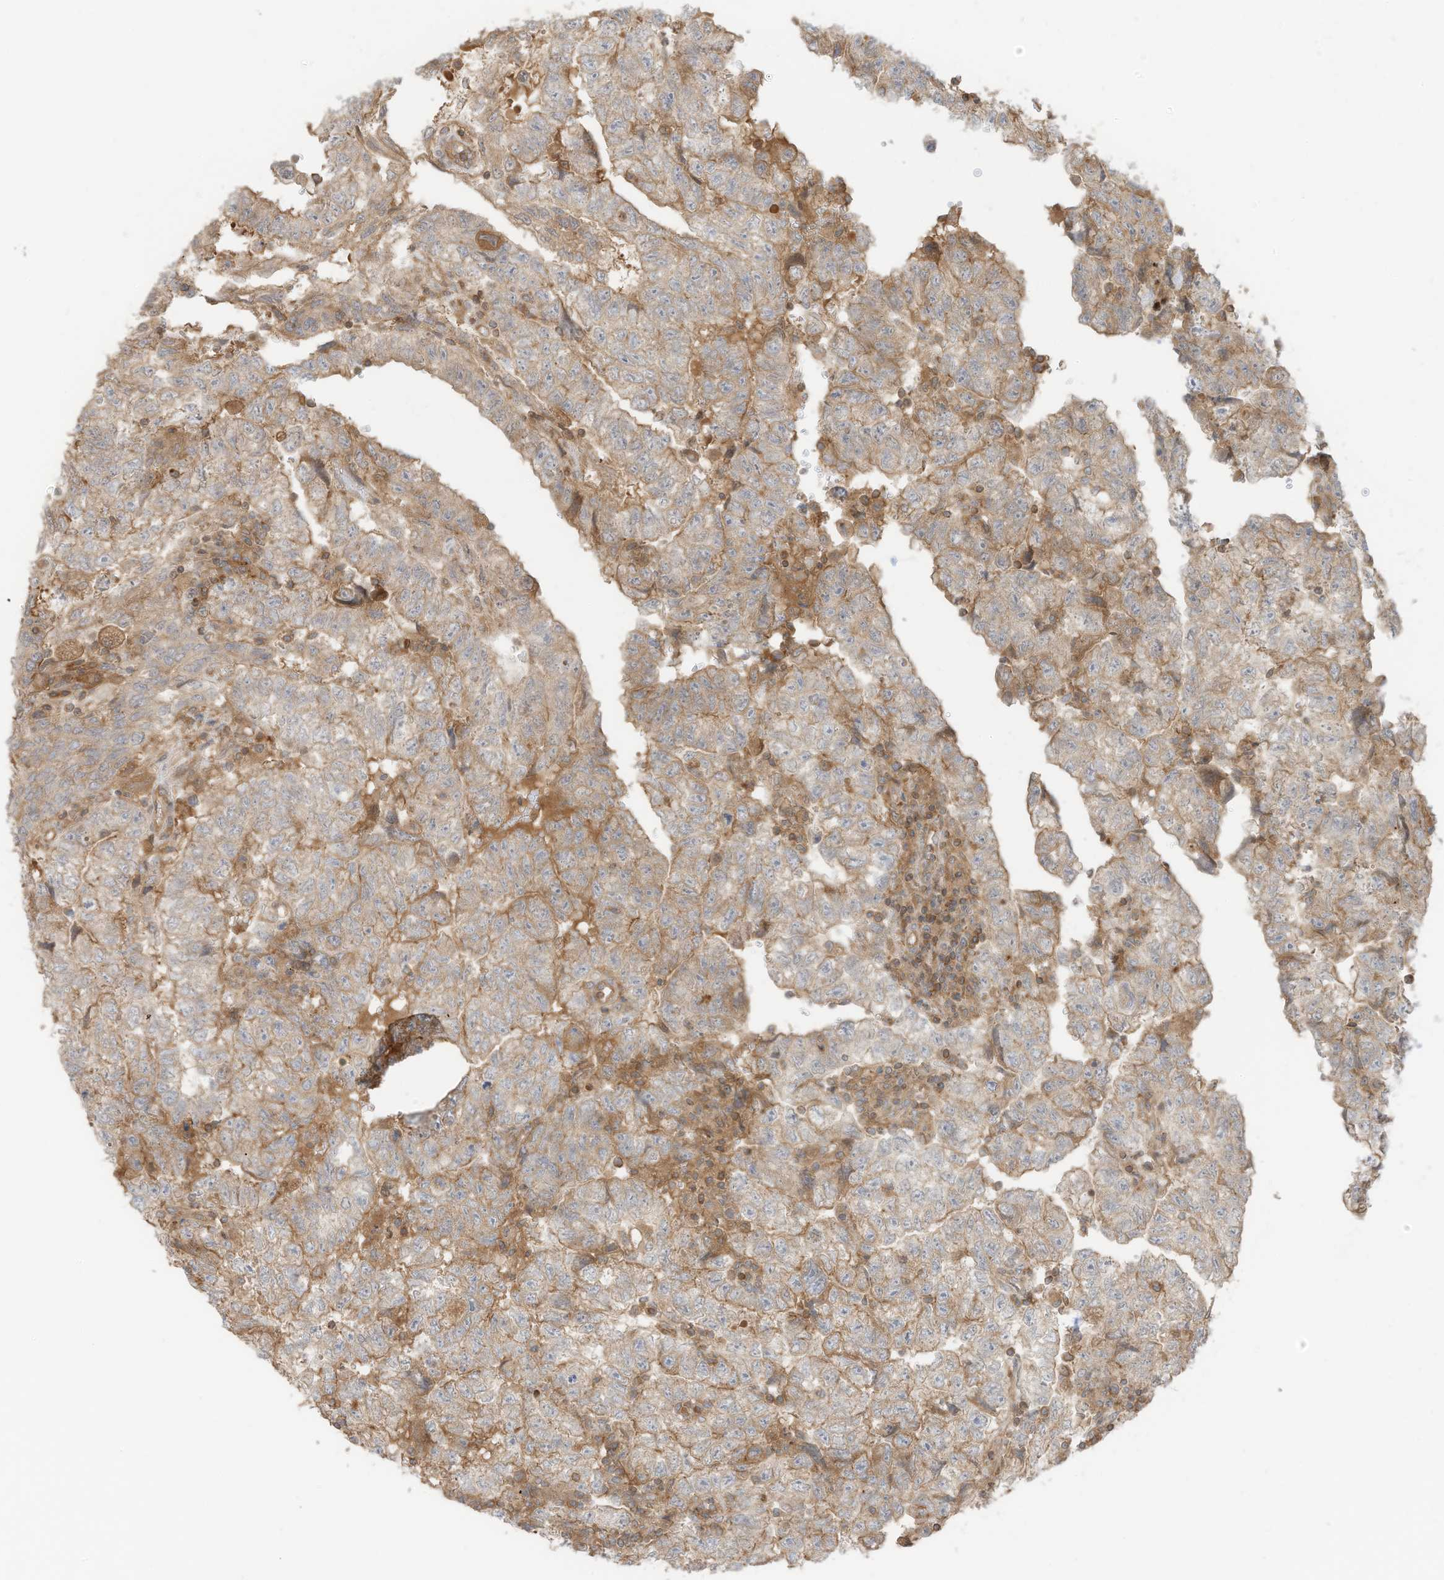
{"staining": {"intensity": "moderate", "quantity": "<25%", "location": "cytoplasmic/membranous"}, "tissue": "testis cancer", "cell_type": "Tumor cells", "image_type": "cancer", "snomed": [{"axis": "morphology", "description": "Carcinoma, Embryonal, NOS"}, {"axis": "topography", "description": "Testis"}], "caption": "Immunohistochemical staining of testis cancer (embryonal carcinoma) reveals low levels of moderate cytoplasmic/membranous protein positivity in about <25% of tumor cells. (Stains: DAB (3,3'-diaminobenzidine) in brown, nuclei in blue, Microscopy: brightfield microscopy at high magnification).", "gene": "SLC25A12", "patient": {"sex": "male", "age": 36}}